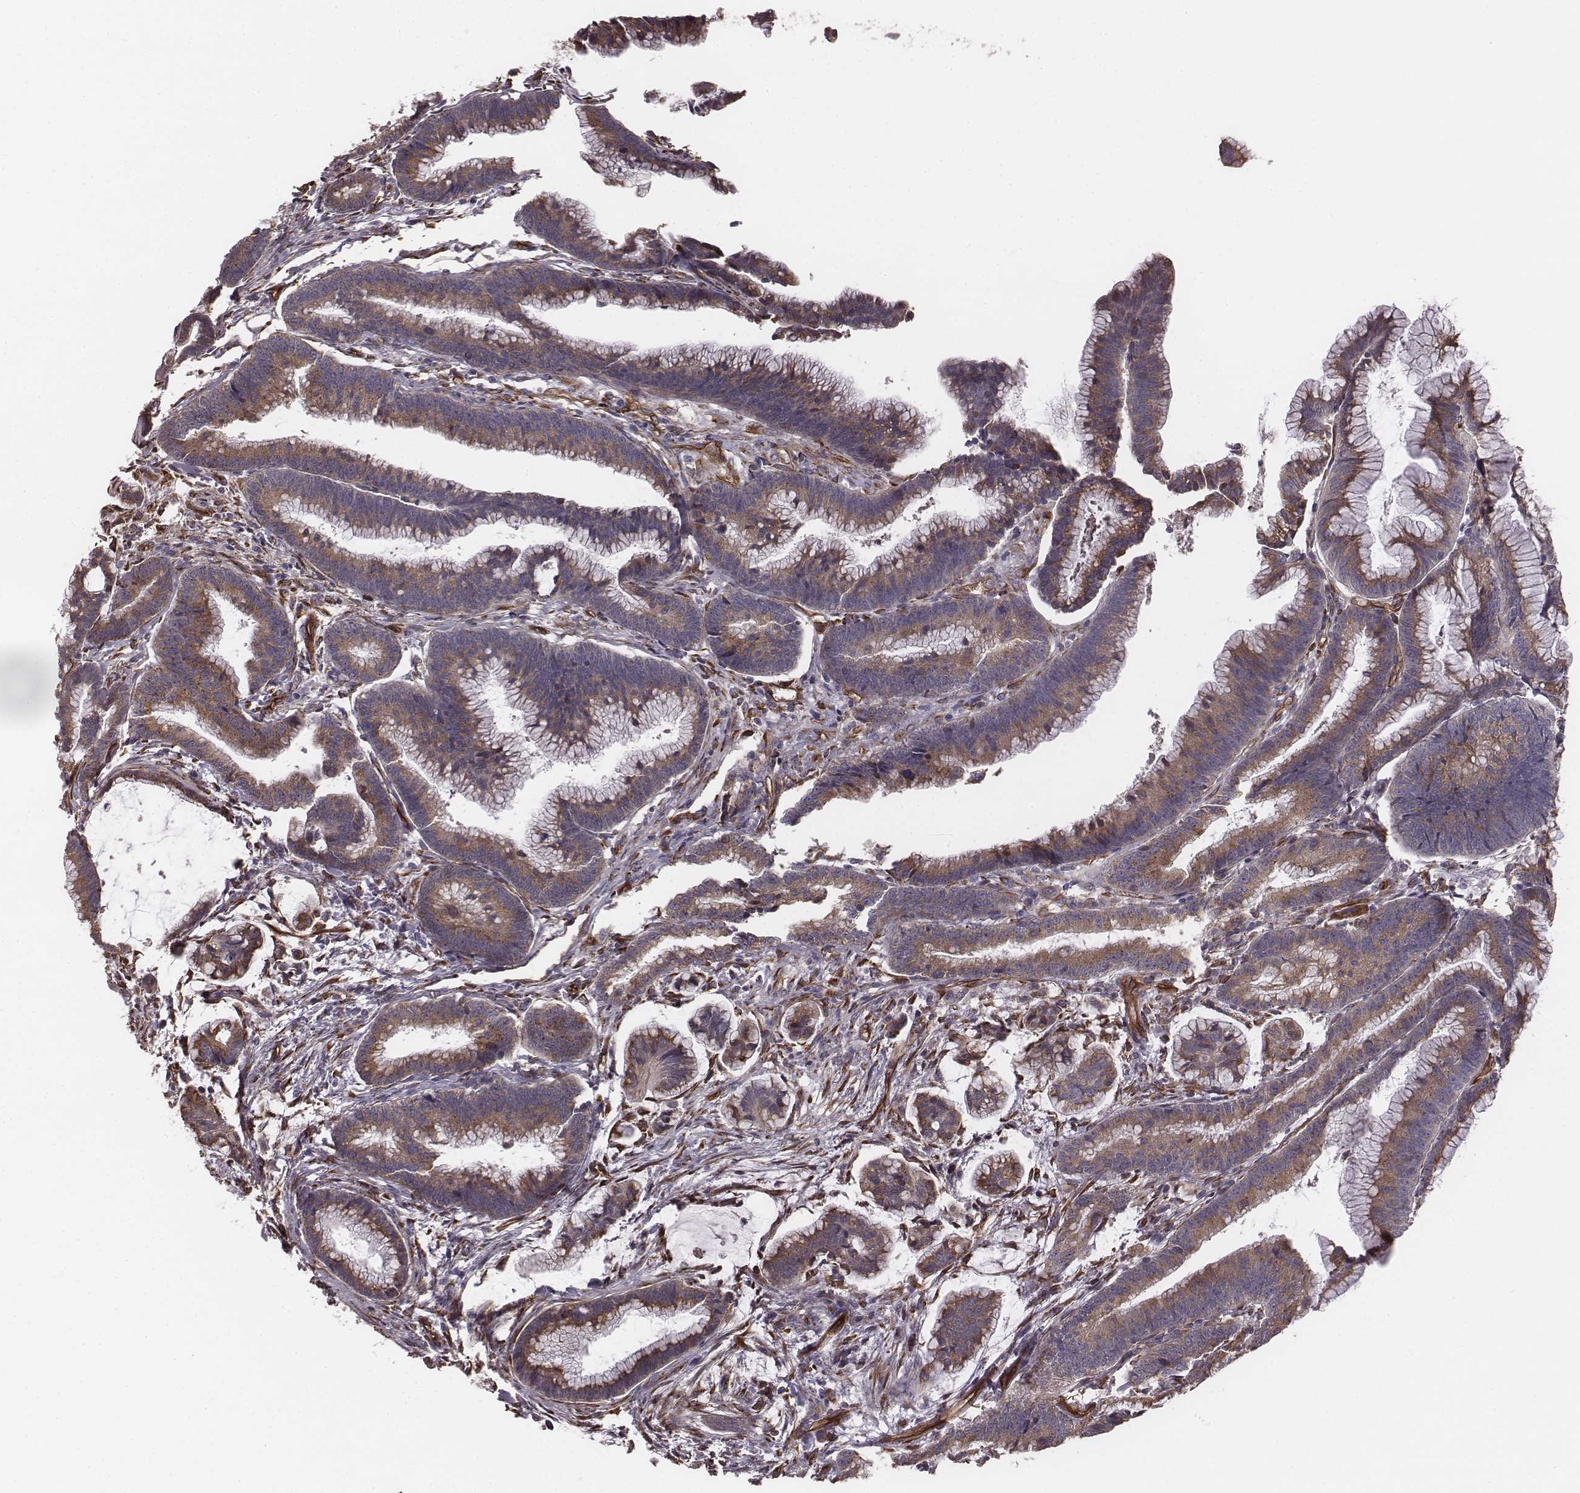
{"staining": {"intensity": "moderate", "quantity": ">75%", "location": "cytoplasmic/membranous"}, "tissue": "colorectal cancer", "cell_type": "Tumor cells", "image_type": "cancer", "snomed": [{"axis": "morphology", "description": "Adenocarcinoma, NOS"}, {"axis": "topography", "description": "Colon"}], "caption": "A brown stain shows moderate cytoplasmic/membranous expression of a protein in human colorectal cancer tumor cells.", "gene": "PALMD", "patient": {"sex": "female", "age": 78}}